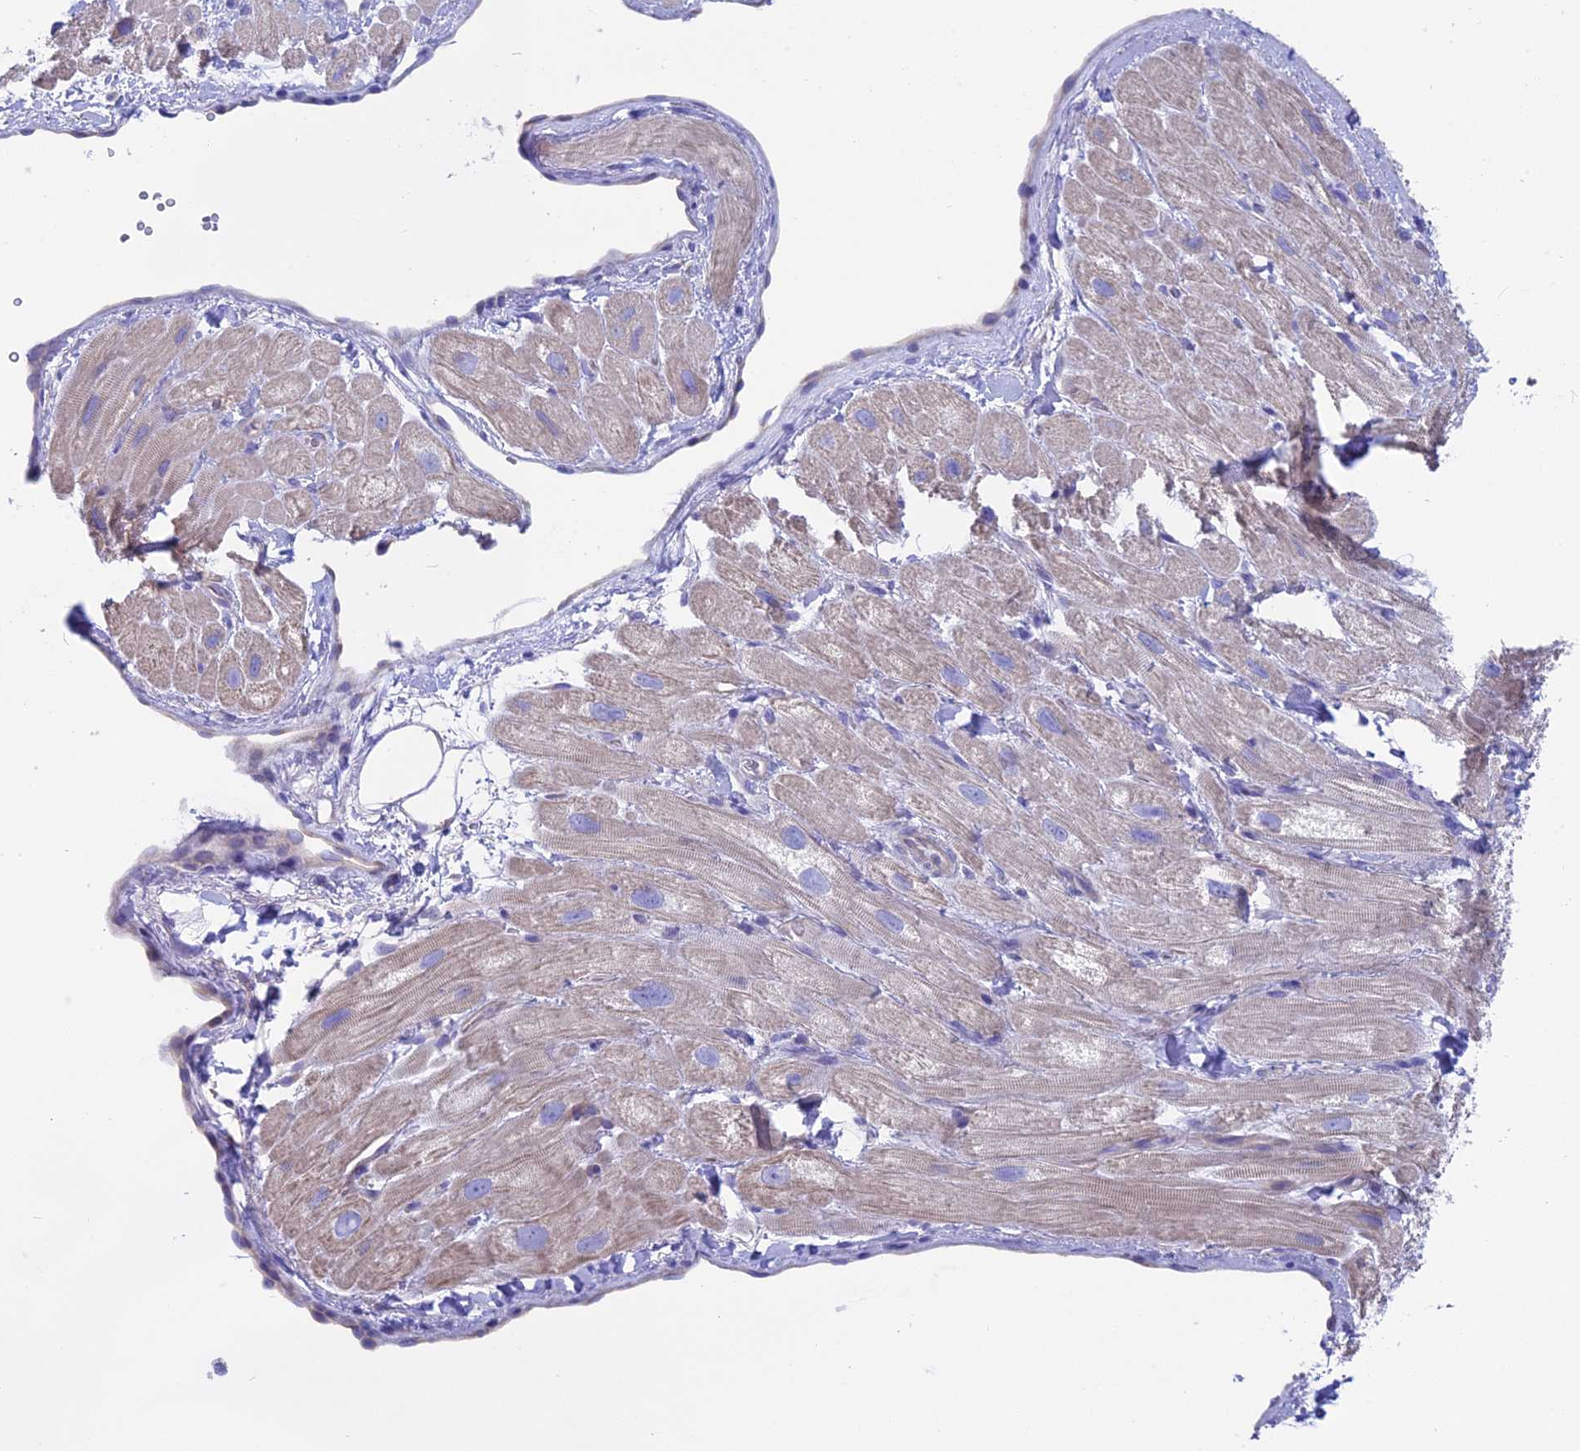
{"staining": {"intensity": "negative", "quantity": "none", "location": "none"}, "tissue": "heart muscle", "cell_type": "Cardiomyocytes", "image_type": "normal", "snomed": [{"axis": "morphology", "description": "Normal tissue, NOS"}, {"axis": "topography", "description": "Heart"}], "caption": "This is a photomicrograph of immunohistochemistry (IHC) staining of benign heart muscle, which shows no positivity in cardiomyocytes.", "gene": "LZTFL1", "patient": {"sex": "male", "age": 65}}